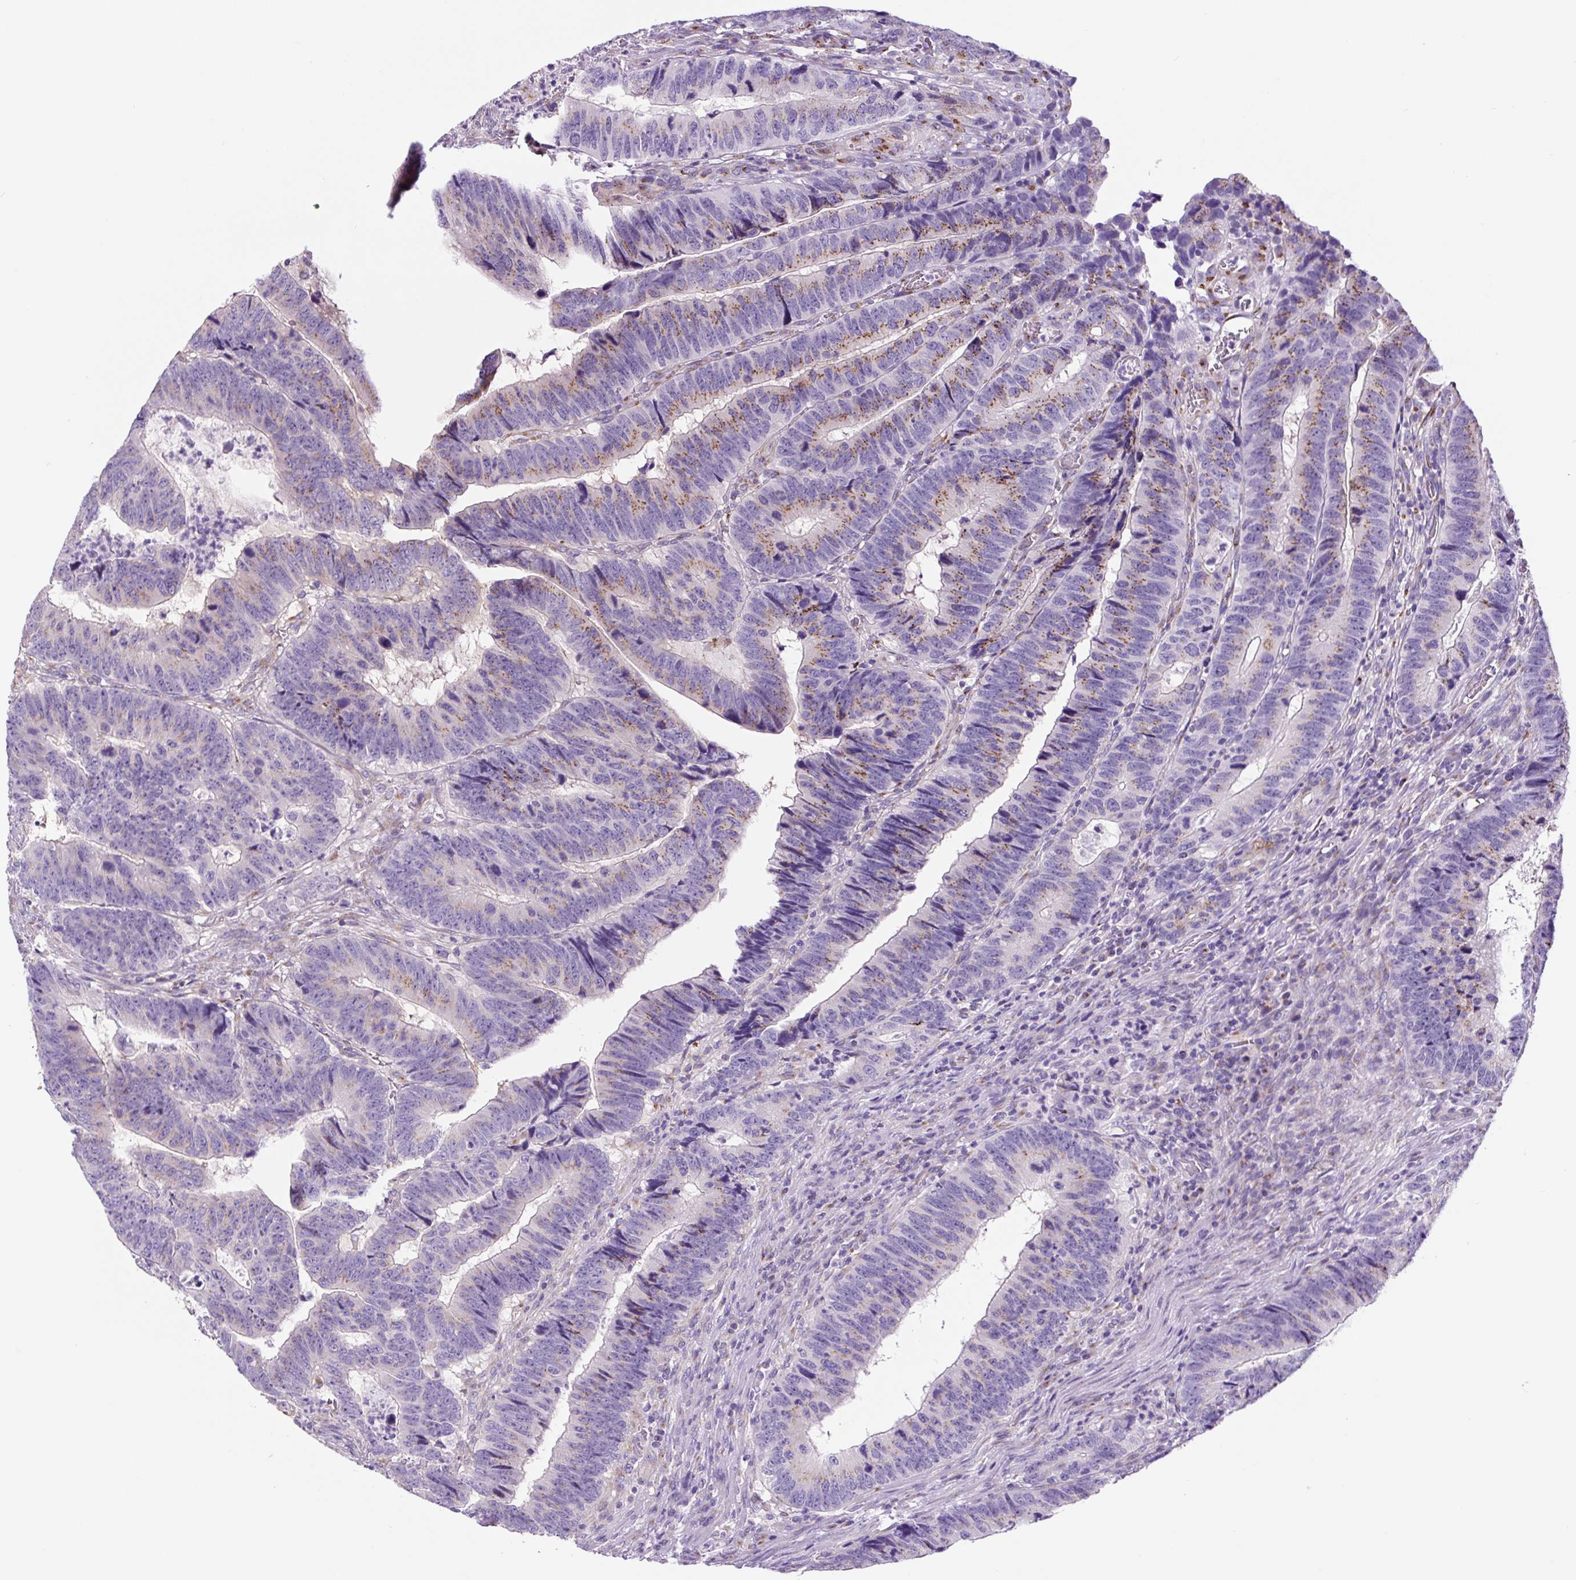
{"staining": {"intensity": "moderate", "quantity": "25%-75%", "location": "cytoplasmic/membranous"}, "tissue": "colorectal cancer", "cell_type": "Tumor cells", "image_type": "cancer", "snomed": [{"axis": "morphology", "description": "Adenocarcinoma, NOS"}, {"axis": "topography", "description": "Colon"}], "caption": "DAB immunohistochemical staining of colorectal cancer demonstrates moderate cytoplasmic/membranous protein expression in about 25%-75% of tumor cells.", "gene": "GORASP1", "patient": {"sex": "male", "age": 62}}